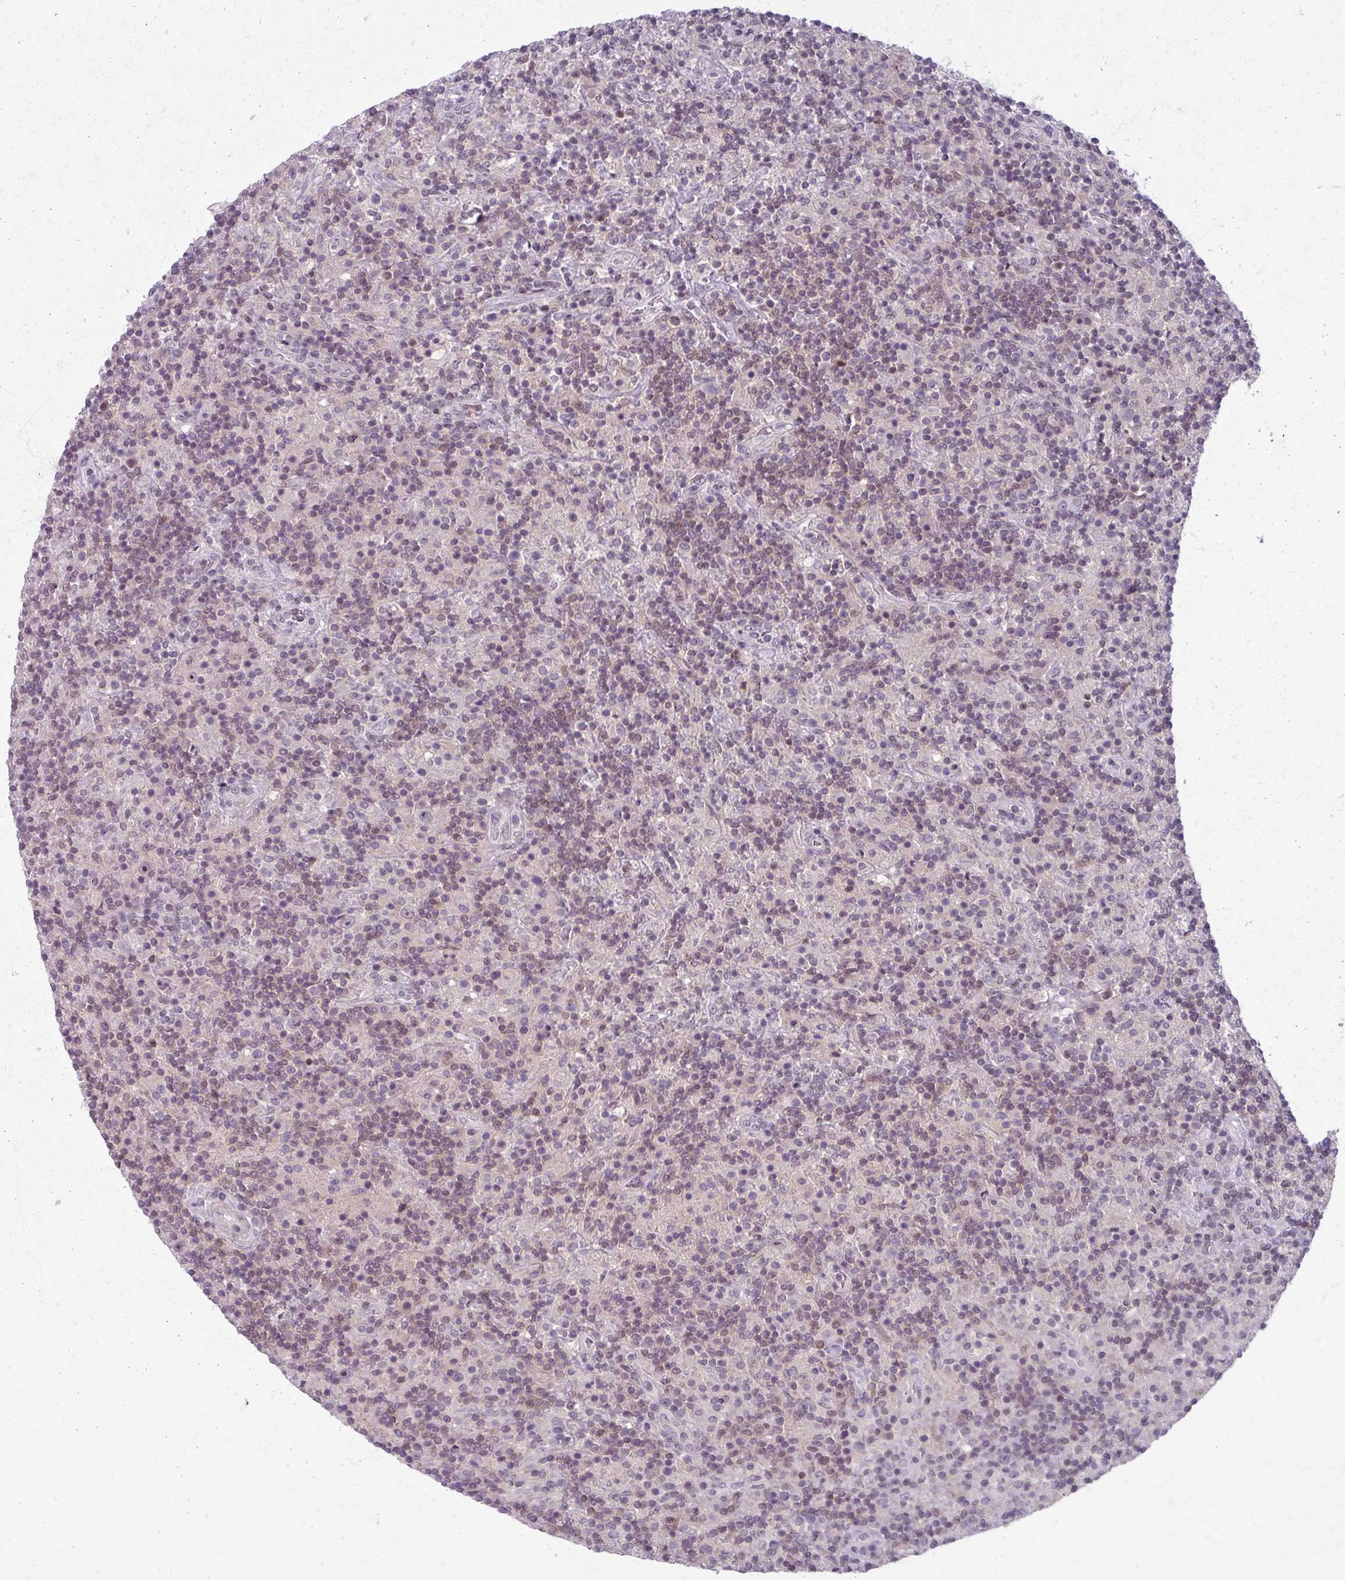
{"staining": {"intensity": "negative", "quantity": "none", "location": "none"}, "tissue": "lymphoma", "cell_type": "Tumor cells", "image_type": "cancer", "snomed": [{"axis": "morphology", "description": "Hodgkin's disease, NOS"}, {"axis": "topography", "description": "Lymph node"}], "caption": "Immunohistochemical staining of human Hodgkin's disease displays no significant positivity in tumor cells.", "gene": "TTLL7", "patient": {"sex": "male", "age": 70}}